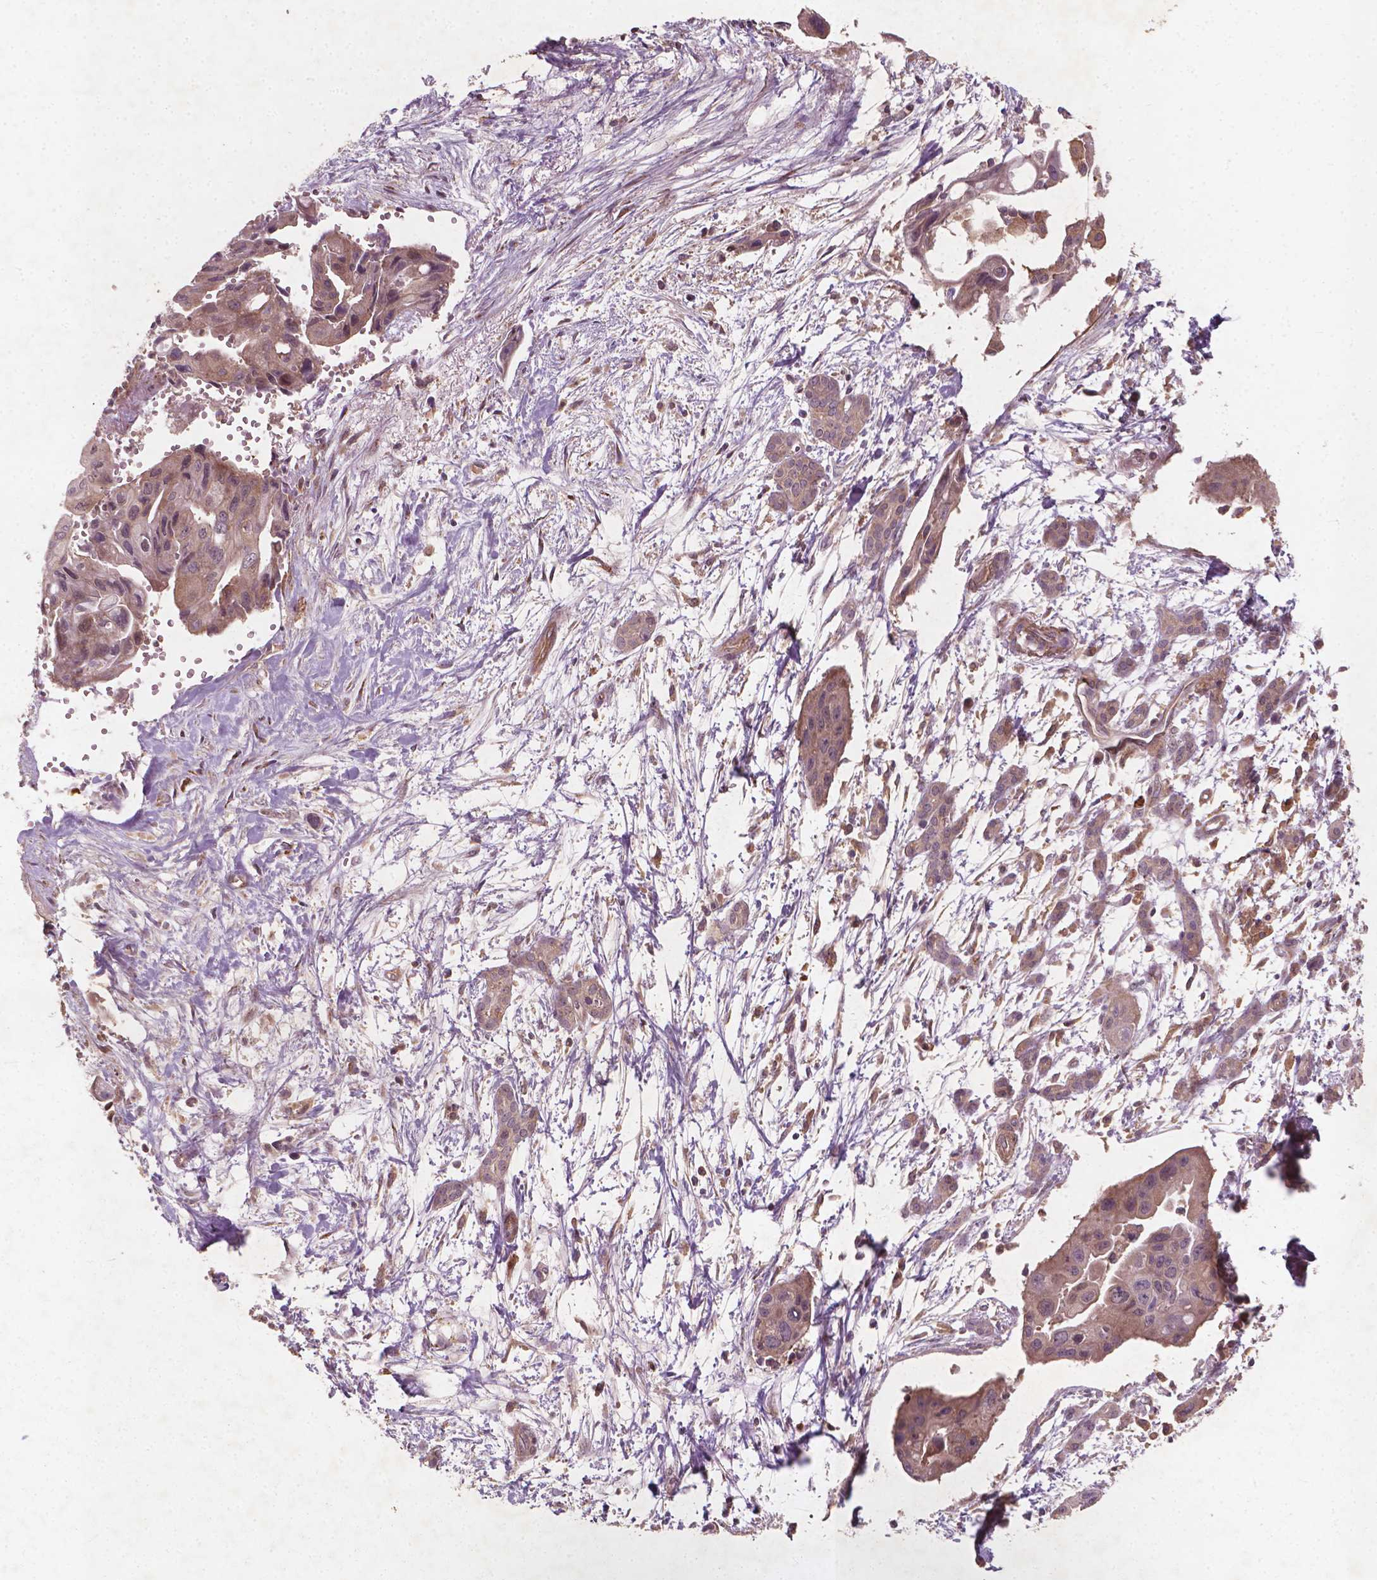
{"staining": {"intensity": "weak", "quantity": "25%-75%", "location": "cytoplasmic/membranous"}, "tissue": "pancreatic cancer", "cell_type": "Tumor cells", "image_type": "cancer", "snomed": [{"axis": "morphology", "description": "Adenocarcinoma, NOS"}, {"axis": "topography", "description": "Pancreas"}], "caption": "Weak cytoplasmic/membranous protein staining is appreciated in approximately 25%-75% of tumor cells in adenocarcinoma (pancreatic).", "gene": "CYFIP2", "patient": {"sex": "male", "age": 60}}